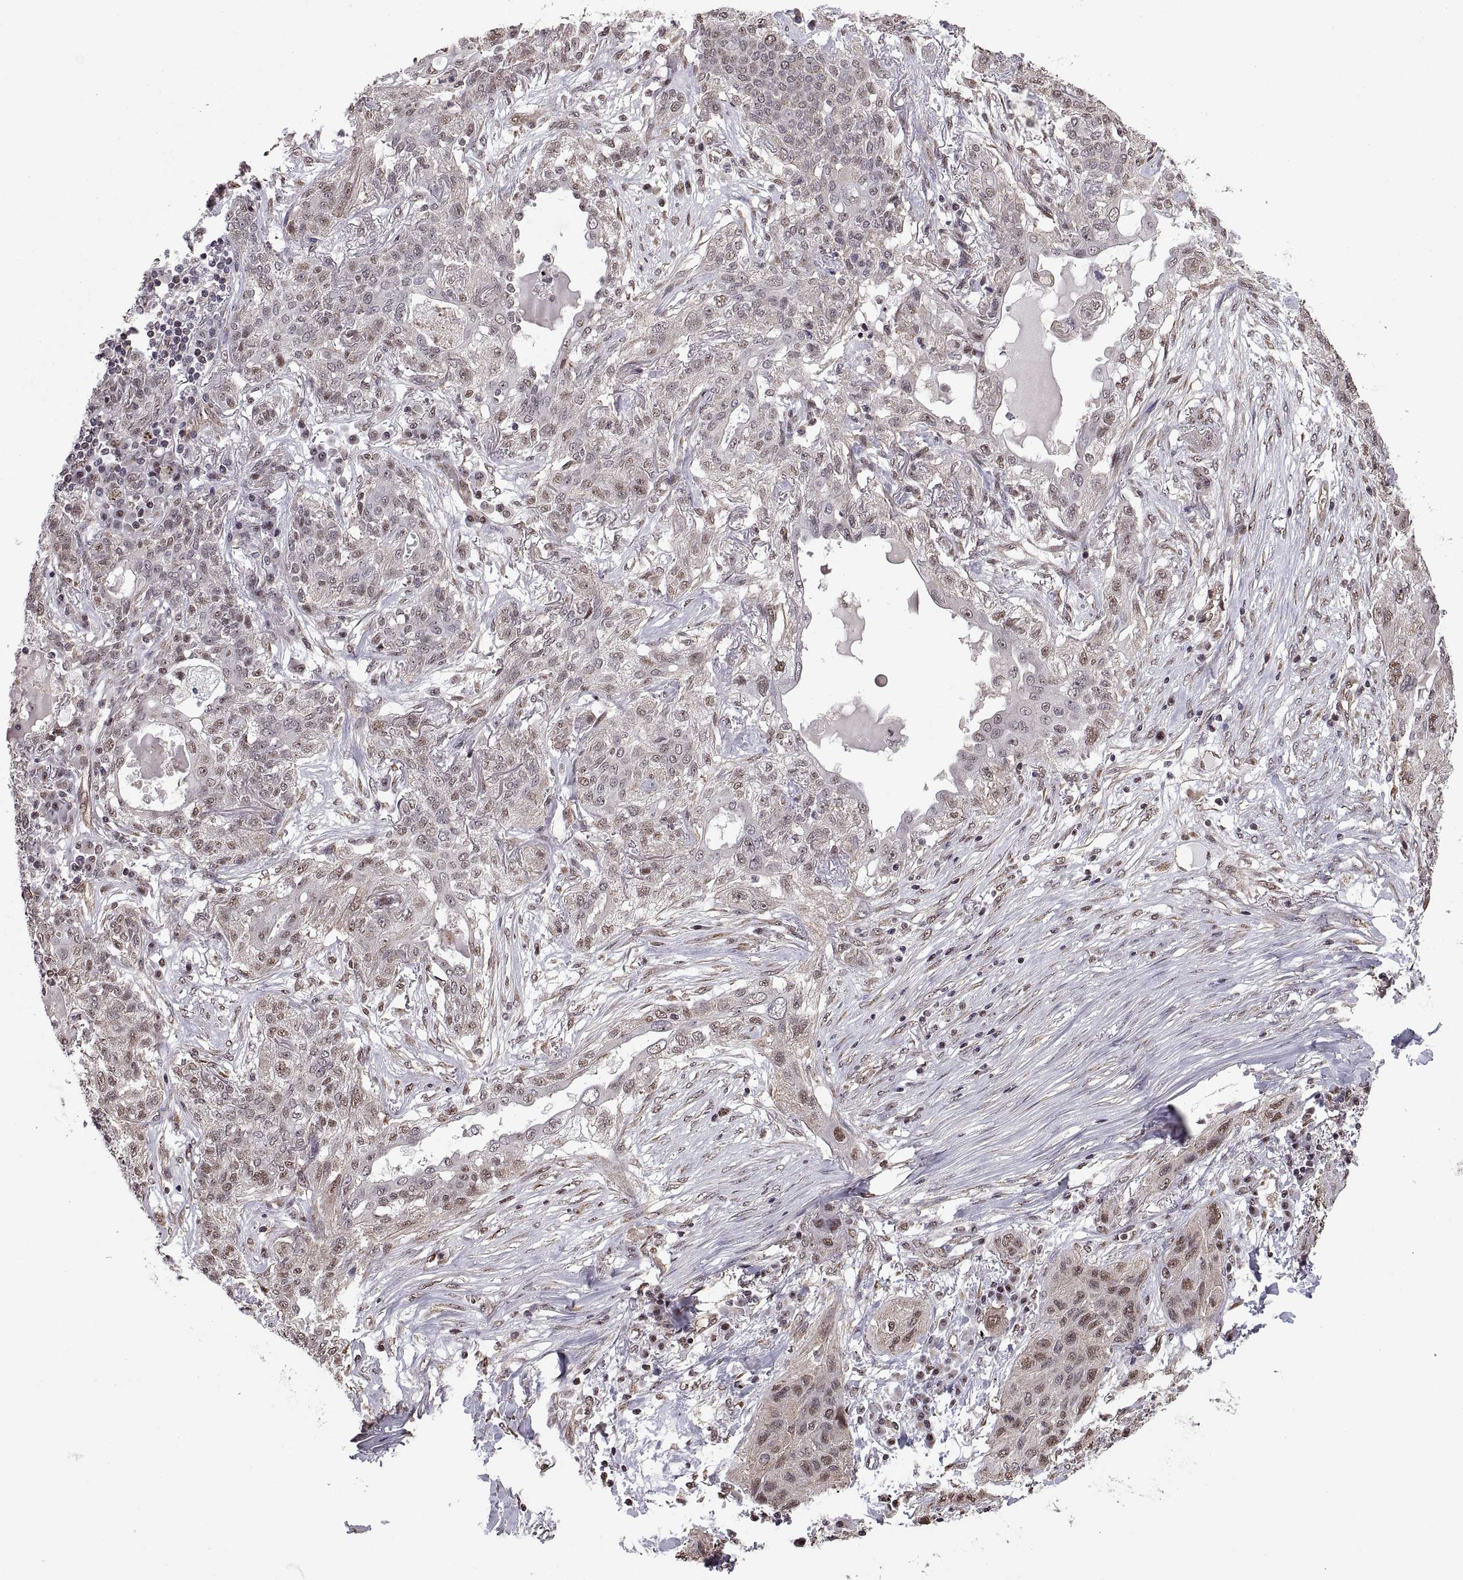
{"staining": {"intensity": "weak", "quantity": "<25%", "location": "nuclear"}, "tissue": "lung cancer", "cell_type": "Tumor cells", "image_type": "cancer", "snomed": [{"axis": "morphology", "description": "Squamous cell carcinoma, NOS"}, {"axis": "topography", "description": "Lung"}], "caption": "A high-resolution histopathology image shows immunohistochemistry staining of lung cancer (squamous cell carcinoma), which shows no significant expression in tumor cells. Nuclei are stained in blue.", "gene": "ARRB1", "patient": {"sex": "female", "age": 70}}